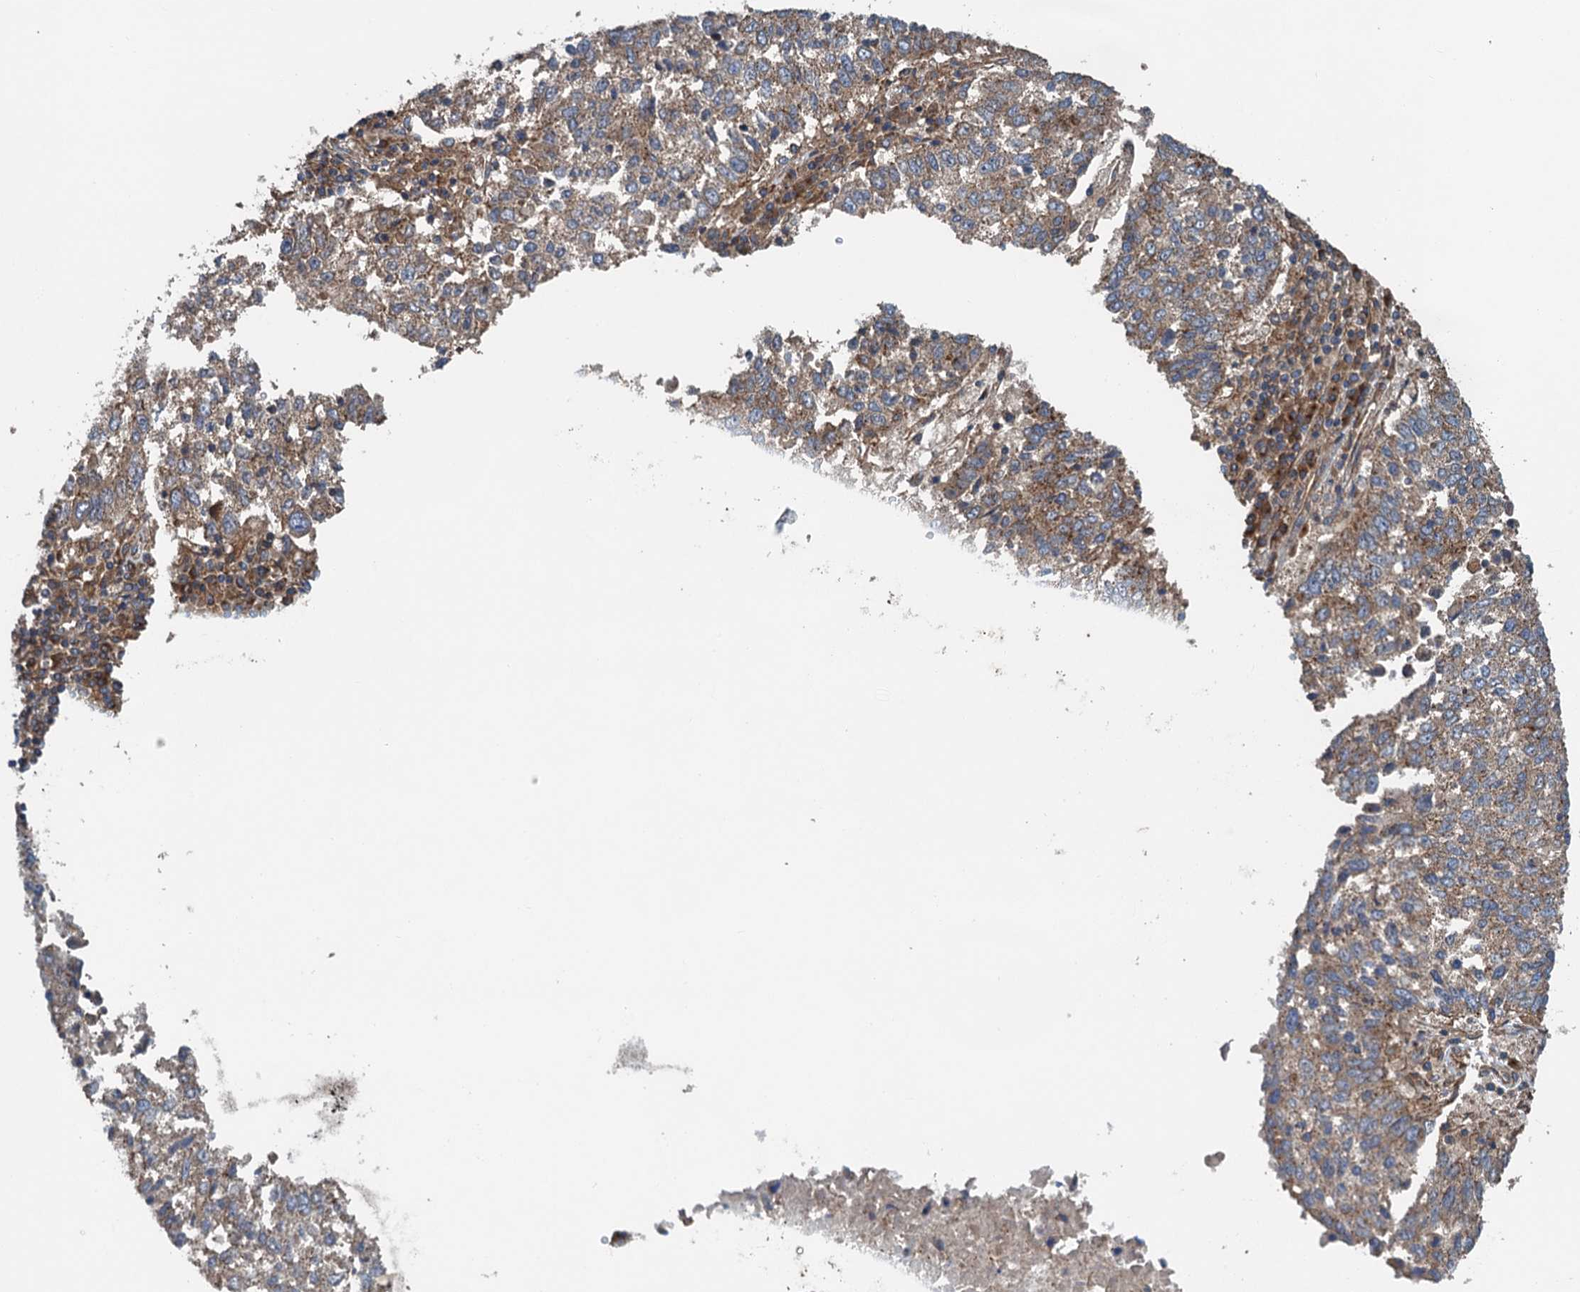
{"staining": {"intensity": "moderate", "quantity": "25%-75%", "location": "cytoplasmic/membranous"}, "tissue": "lung cancer", "cell_type": "Tumor cells", "image_type": "cancer", "snomed": [{"axis": "morphology", "description": "Squamous cell carcinoma, NOS"}, {"axis": "topography", "description": "Lung"}], "caption": "IHC (DAB (3,3'-diaminobenzidine)) staining of human lung cancer (squamous cell carcinoma) exhibits moderate cytoplasmic/membranous protein positivity in about 25%-75% of tumor cells.", "gene": "COG3", "patient": {"sex": "male", "age": 73}}